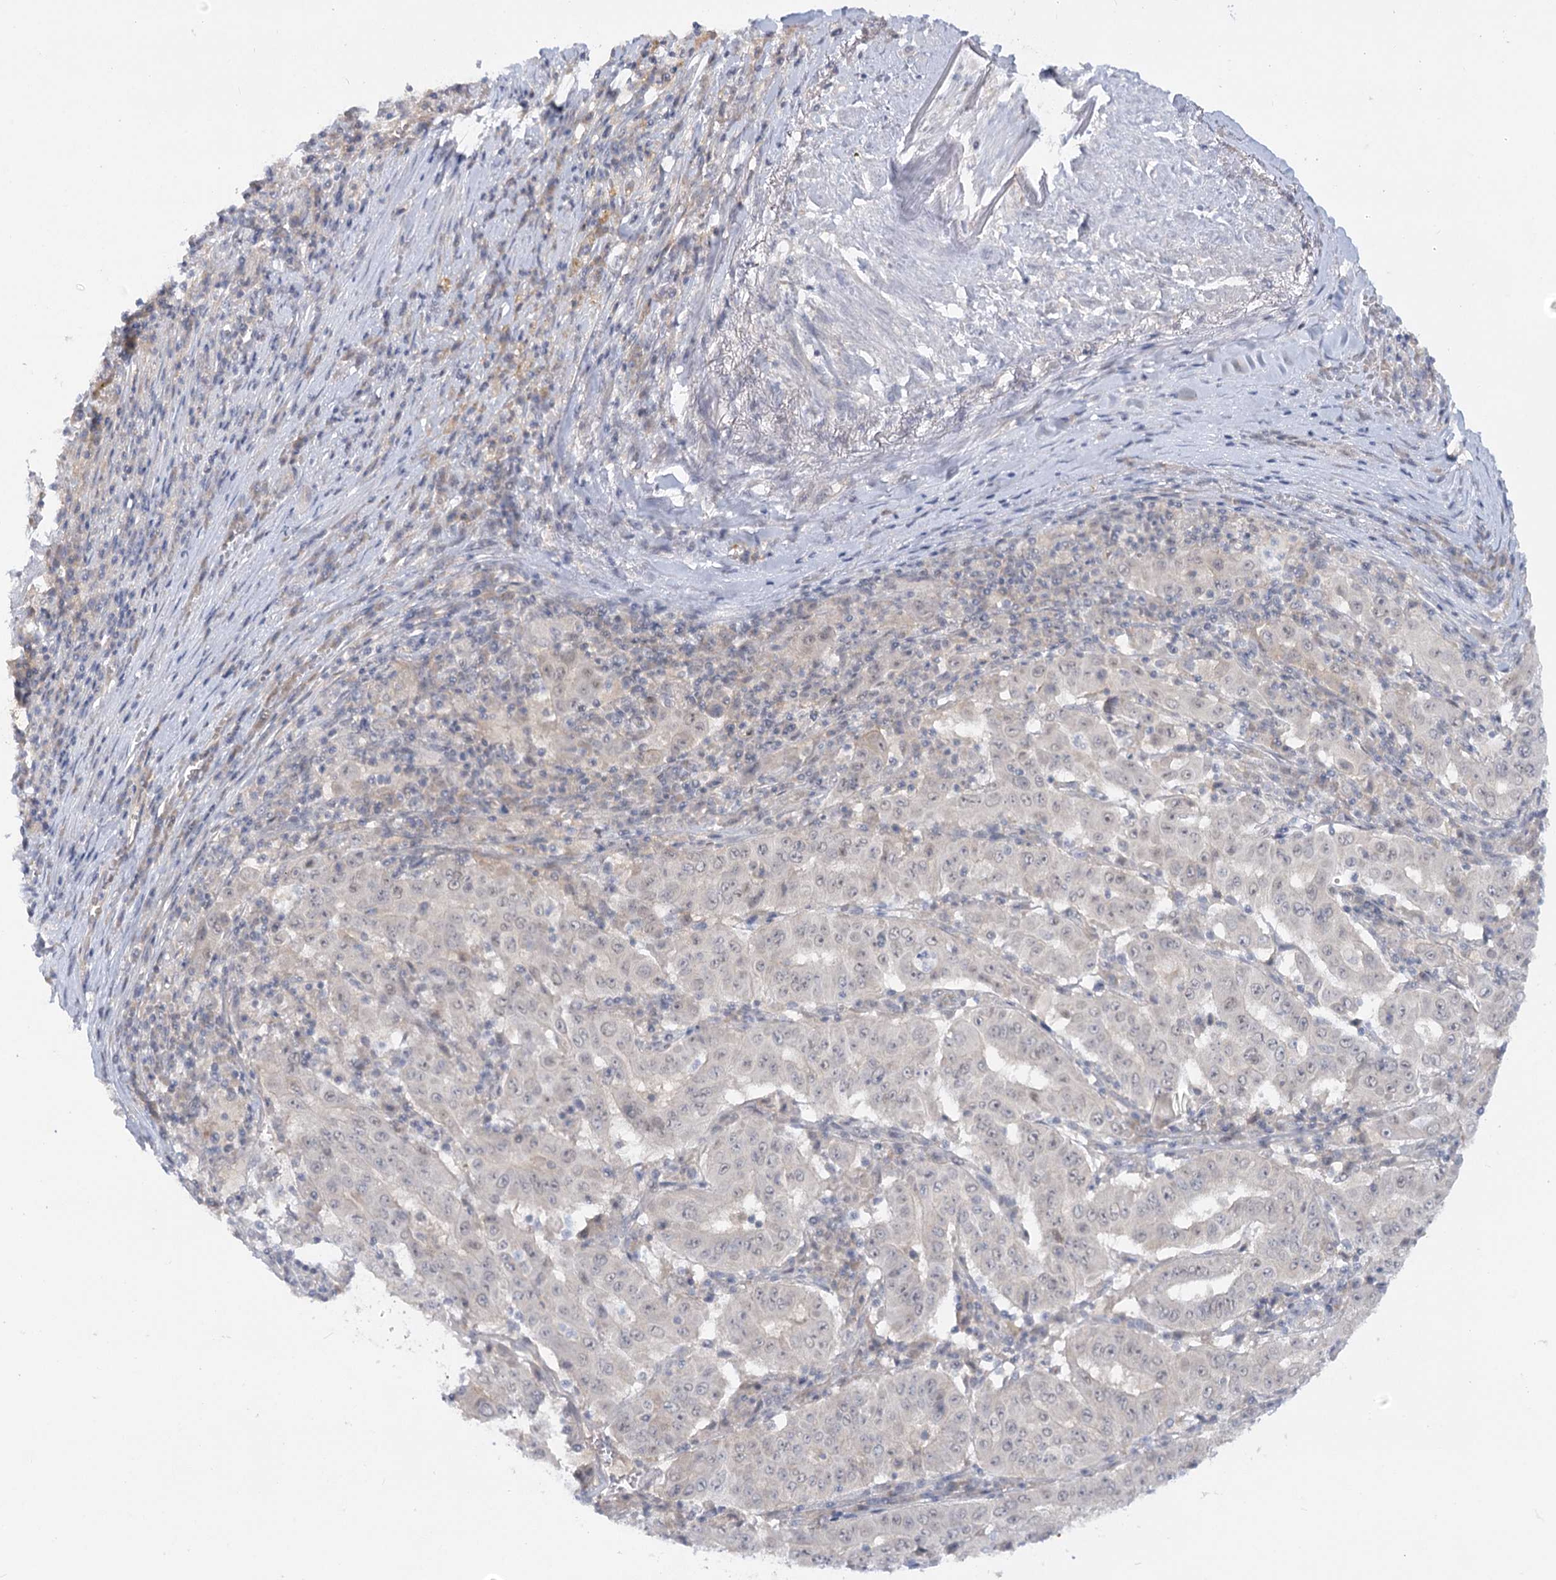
{"staining": {"intensity": "weak", "quantity": "<25%", "location": "cytoplasmic/membranous"}, "tissue": "pancreatic cancer", "cell_type": "Tumor cells", "image_type": "cancer", "snomed": [{"axis": "morphology", "description": "Adenocarcinoma, NOS"}, {"axis": "topography", "description": "Pancreas"}], "caption": "Tumor cells are negative for protein expression in human pancreatic cancer (adenocarcinoma). The staining is performed using DAB (3,3'-diaminobenzidine) brown chromogen with nuclei counter-stained in using hematoxylin.", "gene": "EFHC2", "patient": {"sex": "male", "age": 63}}